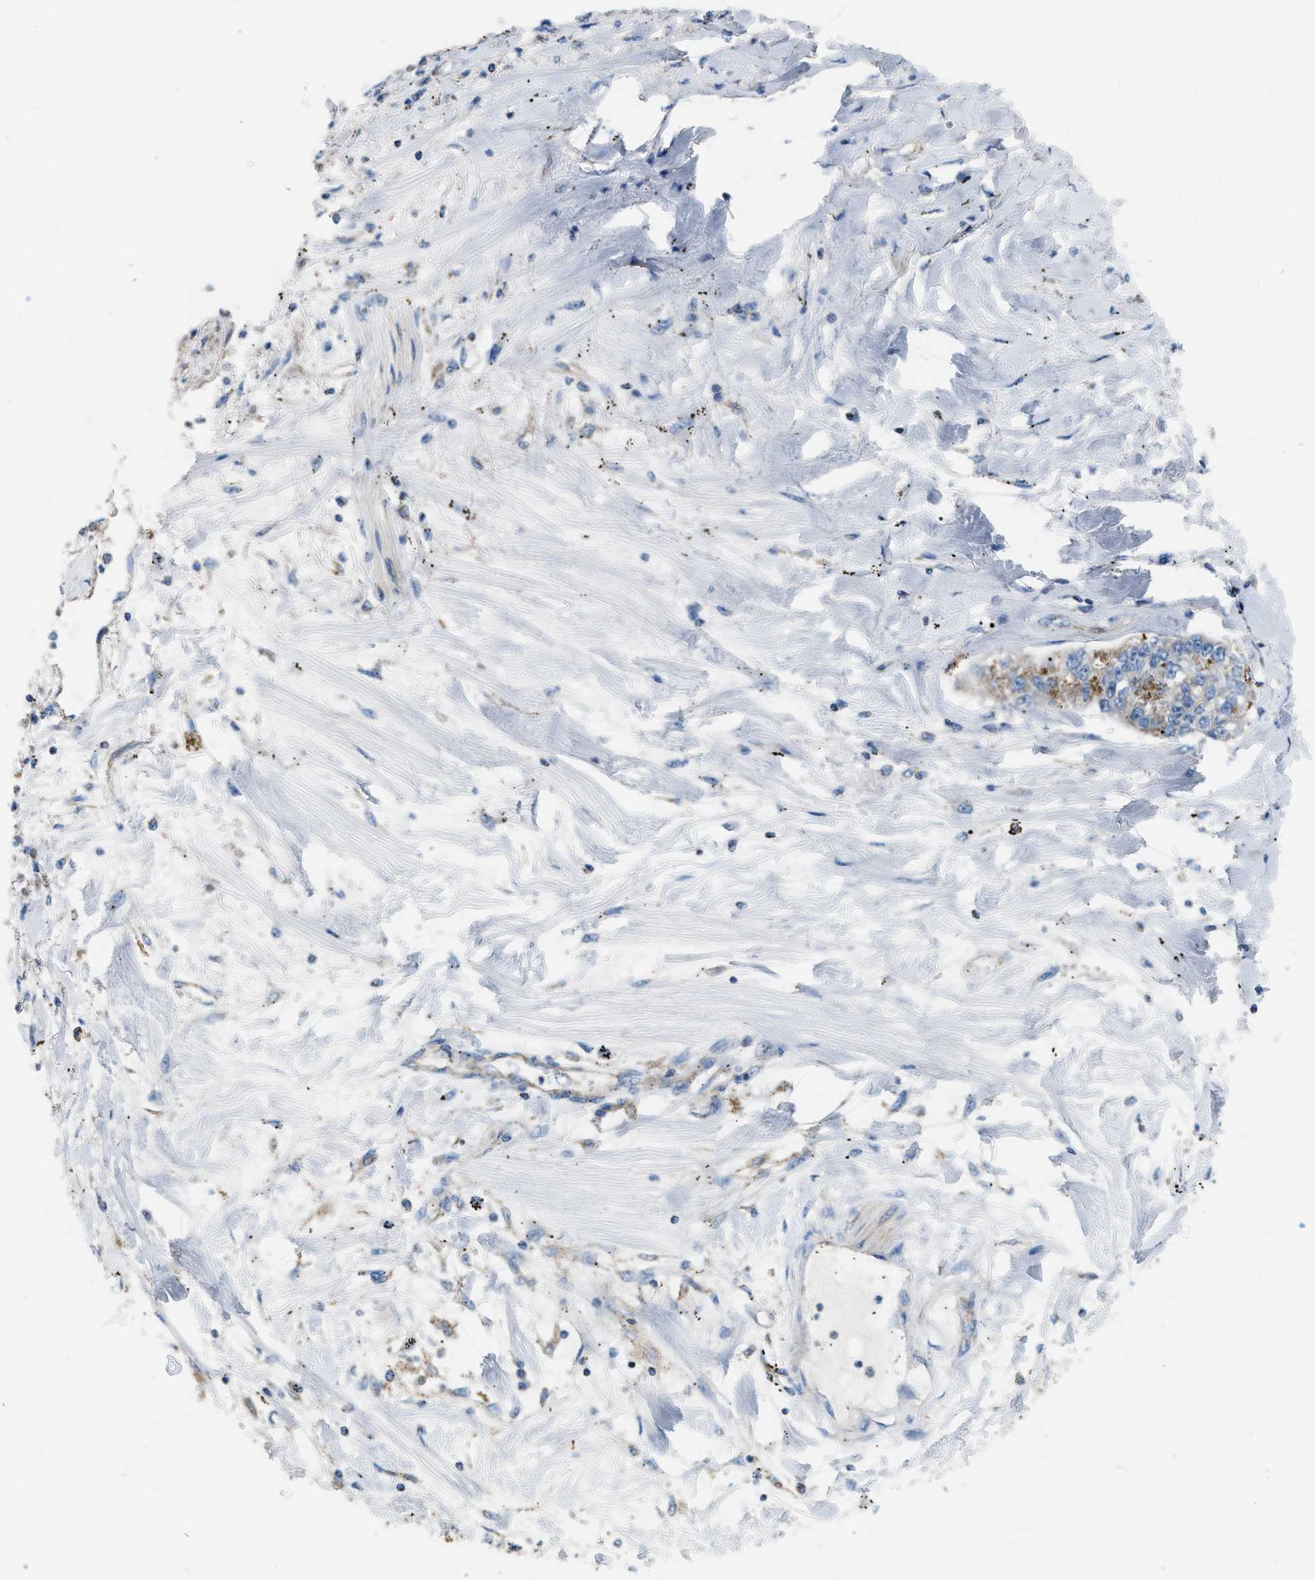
{"staining": {"intensity": "moderate", "quantity": "<25%", "location": "cytoplasmic/membranous"}, "tissue": "lung cancer", "cell_type": "Tumor cells", "image_type": "cancer", "snomed": [{"axis": "morphology", "description": "Adenocarcinoma, NOS"}, {"axis": "topography", "description": "Lung"}], "caption": "A photomicrograph of lung adenocarcinoma stained for a protein demonstrates moderate cytoplasmic/membranous brown staining in tumor cells.", "gene": "JADE1", "patient": {"sex": "male", "age": 49}}